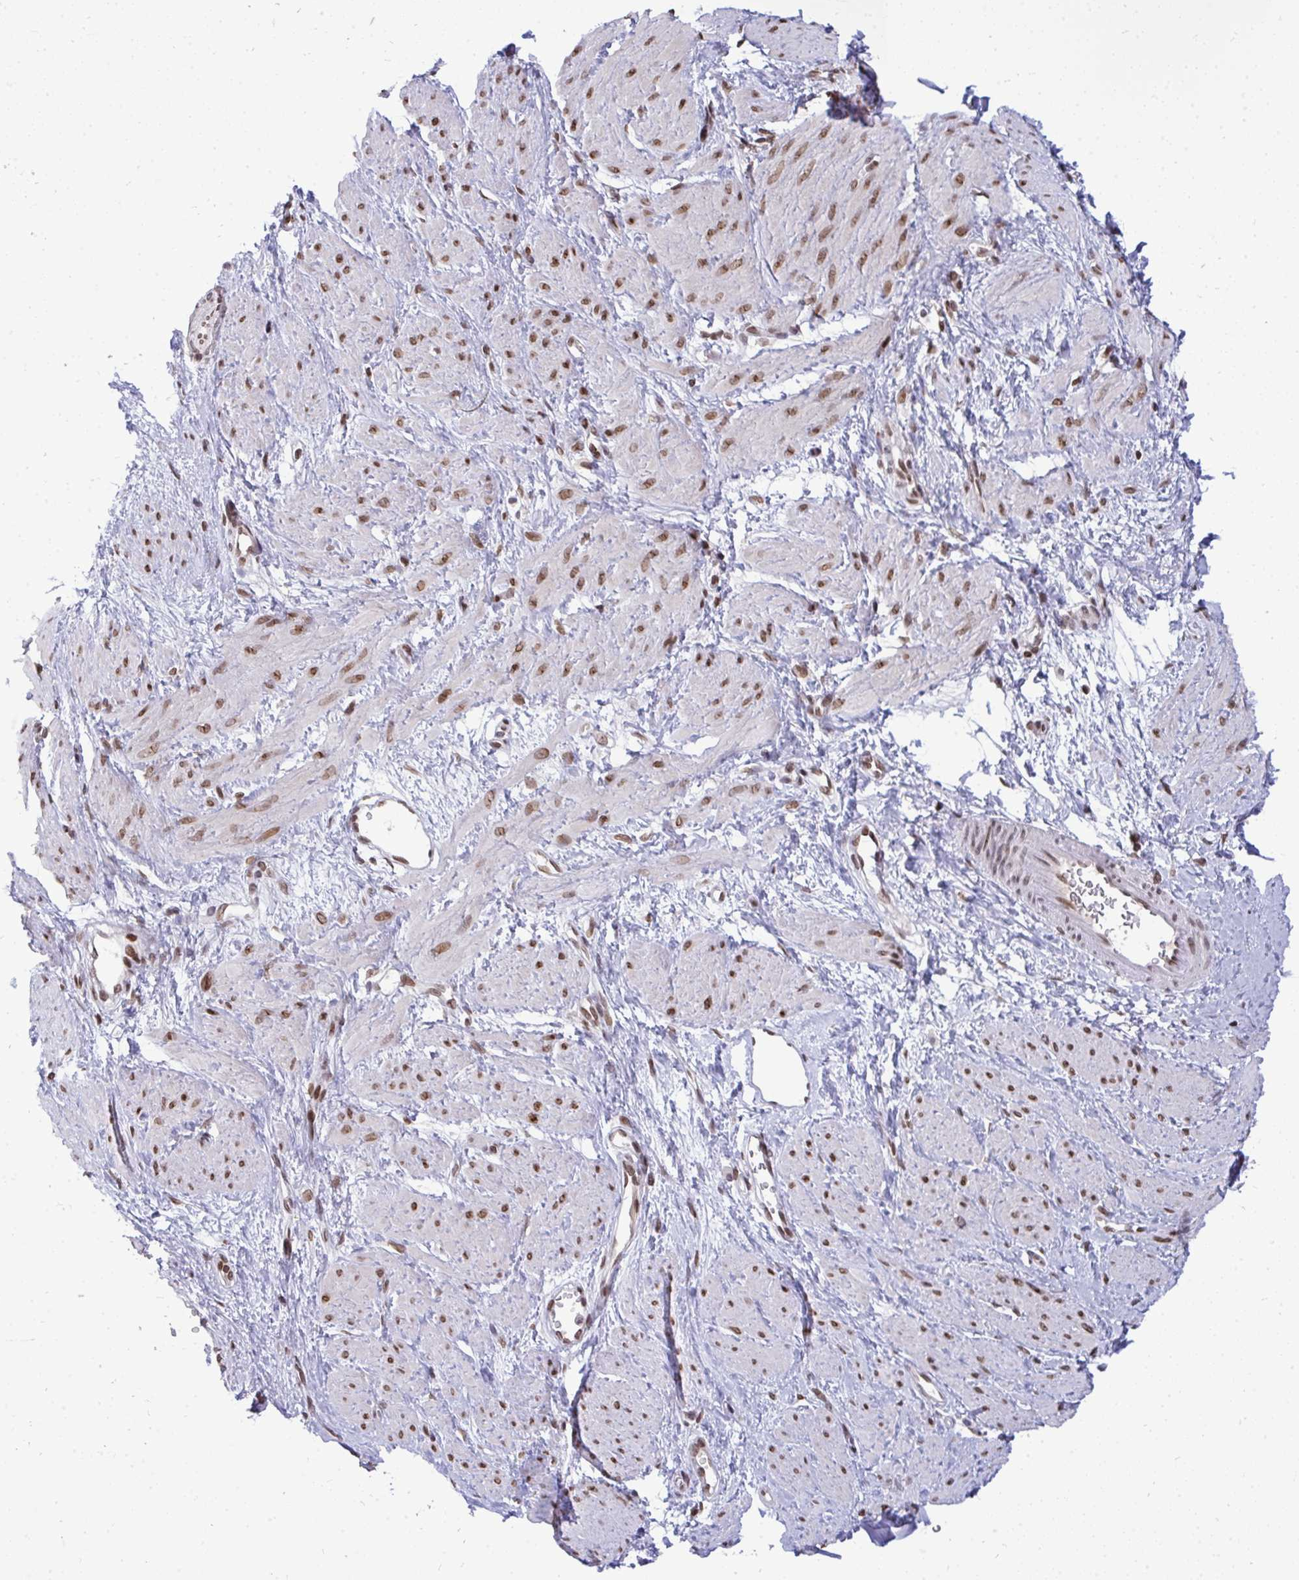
{"staining": {"intensity": "moderate", "quantity": ">75%", "location": "nuclear"}, "tissue": "smooth muscle", "cell_type": "Smooth muscle cells", "image_type": "normal", "snomed": [{"axis": "morphology", "description": "Normal tissue, NOS"}, {"axis": "topography", "description": "Smooth muscle"}, {"axis": "topography", "description": "Uterus"}], "caption": "Protein staining exhibits moderate nuclear positivity in approximately >75% of smooth muscle cells in unremarkable smooth muscle. (Brightfield microscopy of DAB IHC at high magnification).", "gene": "JPT1", "patient": {"sex": "female", "age": 39}}